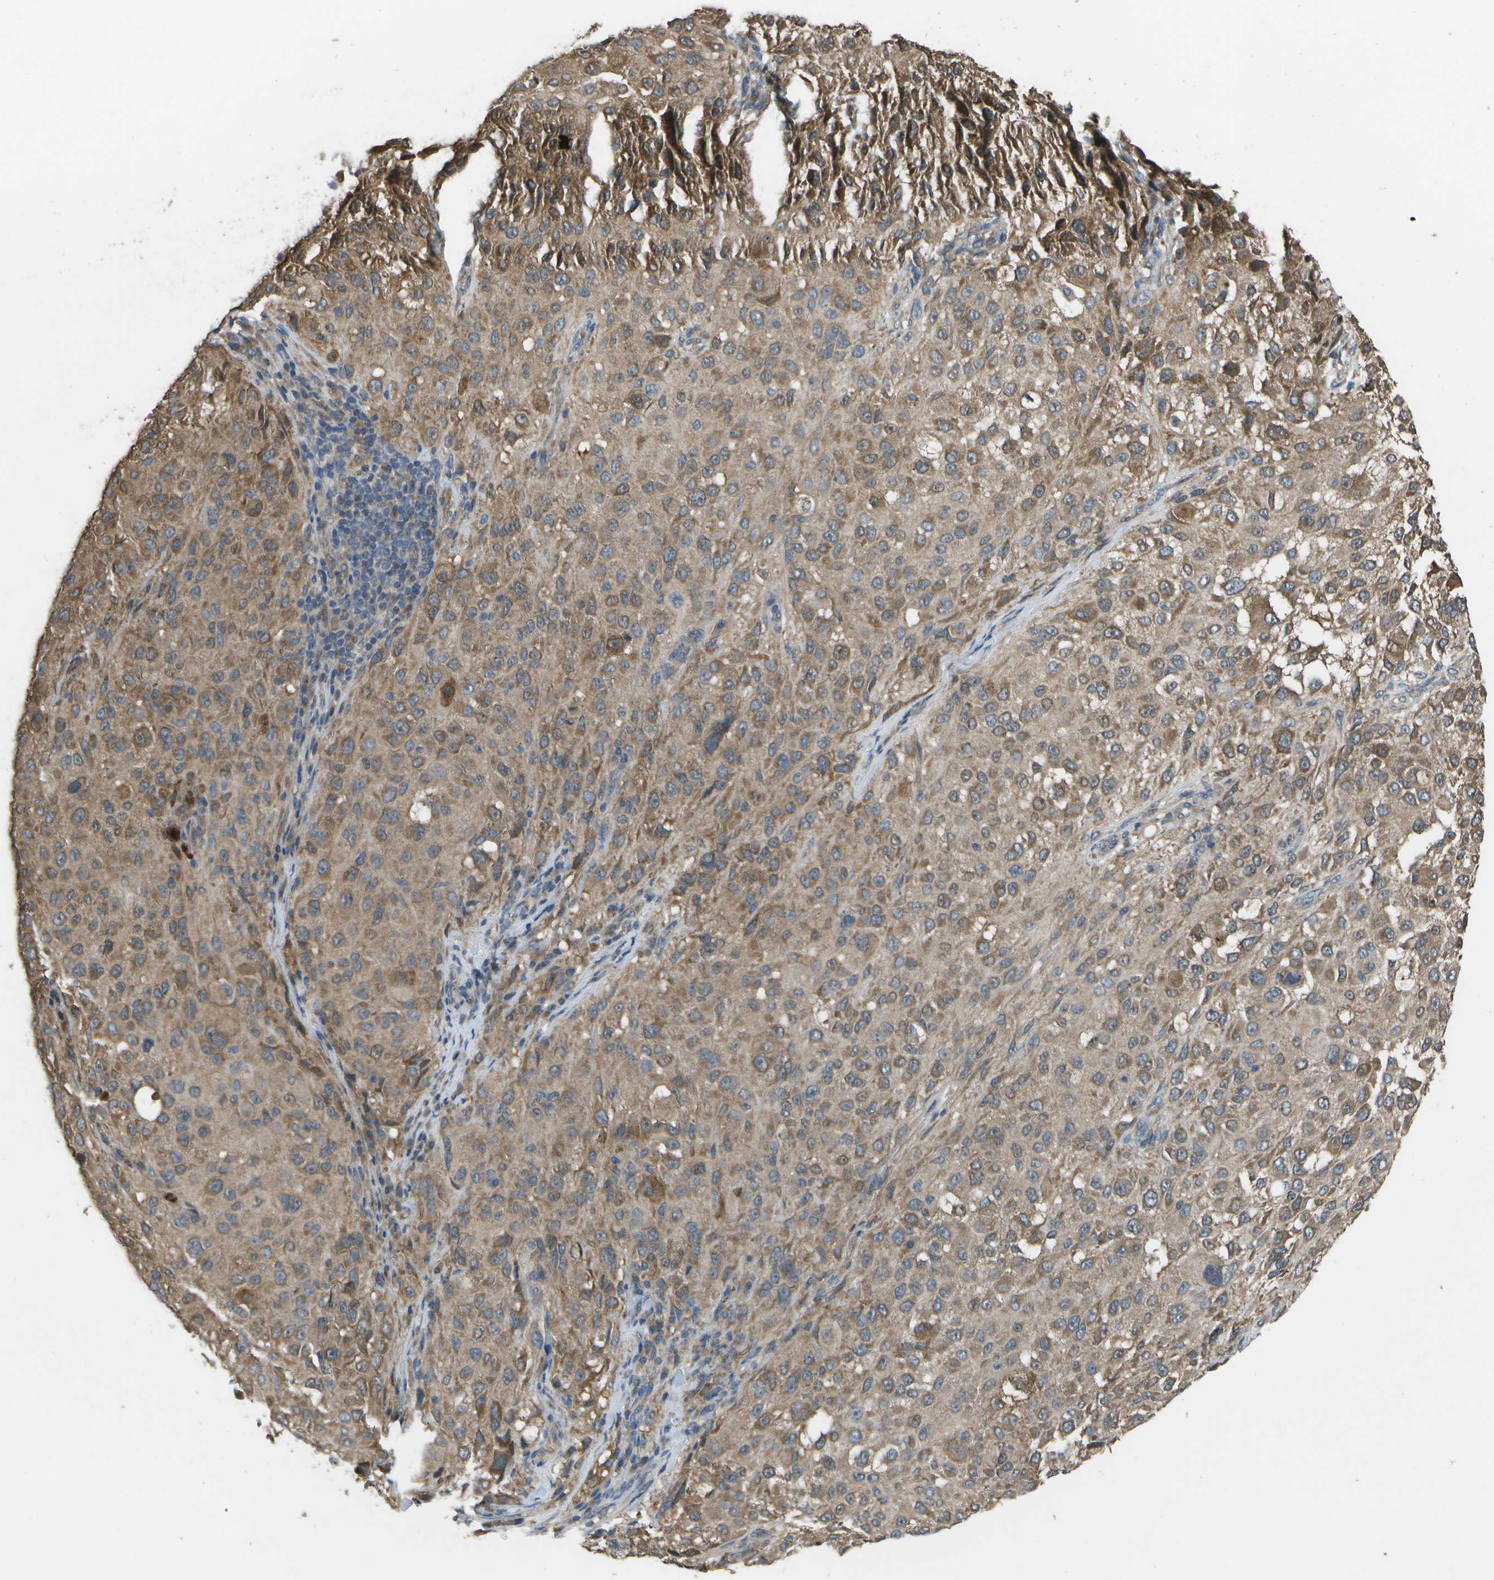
{"staining": {"intensity": "moderate", "quantity": ">75%", "location": "cytoplasmic/membranous"}, "tissue": "melanoma", "cell_type": "Tumor cells", "image_type": "cancer", "snomed": [{"axis": "morphology", "description": "Necrosis, NOS"}, {"axis": "morphology", "description": "Malignant melanoma, NOS"}, {"axis": "topography", "description": "Skin"}], "caption": "IHC (DAB) staining of malignant melanoma exhibits moderate cytoplasmic/membranous protein staining in about >75% of tumor cells. IHC stains the protein of interest in brown and the nuclei are stained blue.", "gene": "CLNS1A", "patient": {"sex": "female", "age": 87}}